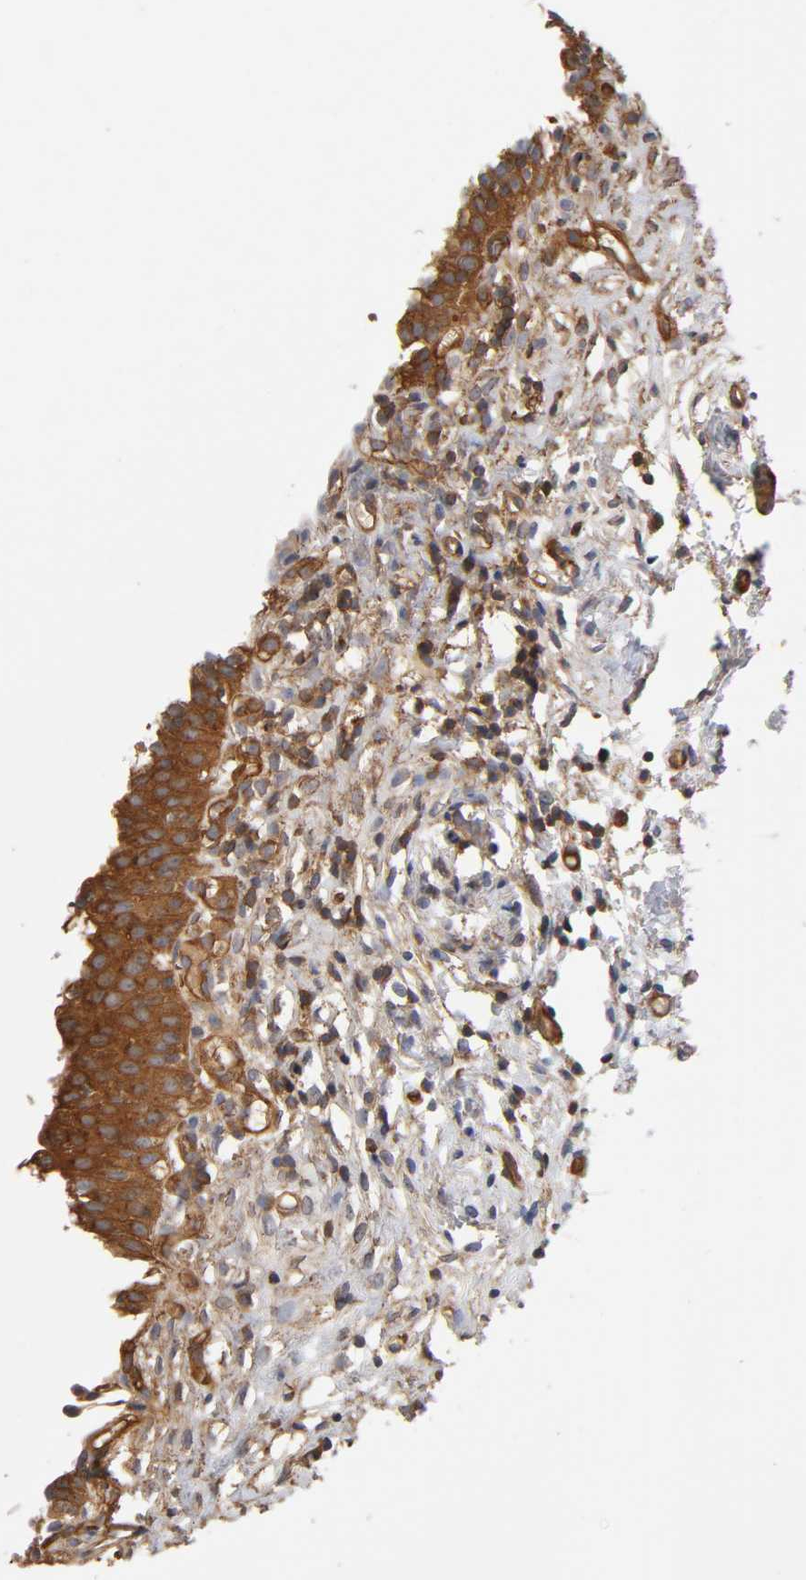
{"staining": {"intensity": "strong", "quantity": ">75%", "location": "cytoplasmic/membranous"}, "tissue": "urinary bladder", "cell_type": "Urothelial cells", "image_type": "normal", "snomed": [{"axis": "morphology", "description": "Normal tissue, NOS"}, {"axis": "topography", "description": "Urinary bladder"}], "caption": "Protein staining reveals strong cytoplasmic/membranous expression in approximately >75% of urothelial cells in unremarkable urinary bladder. (brown staining indicates protein expression, while blue staining denotes nuclei).", "gene": "LAMTOR2", "patient": {"sex": "female", "age": 80}}